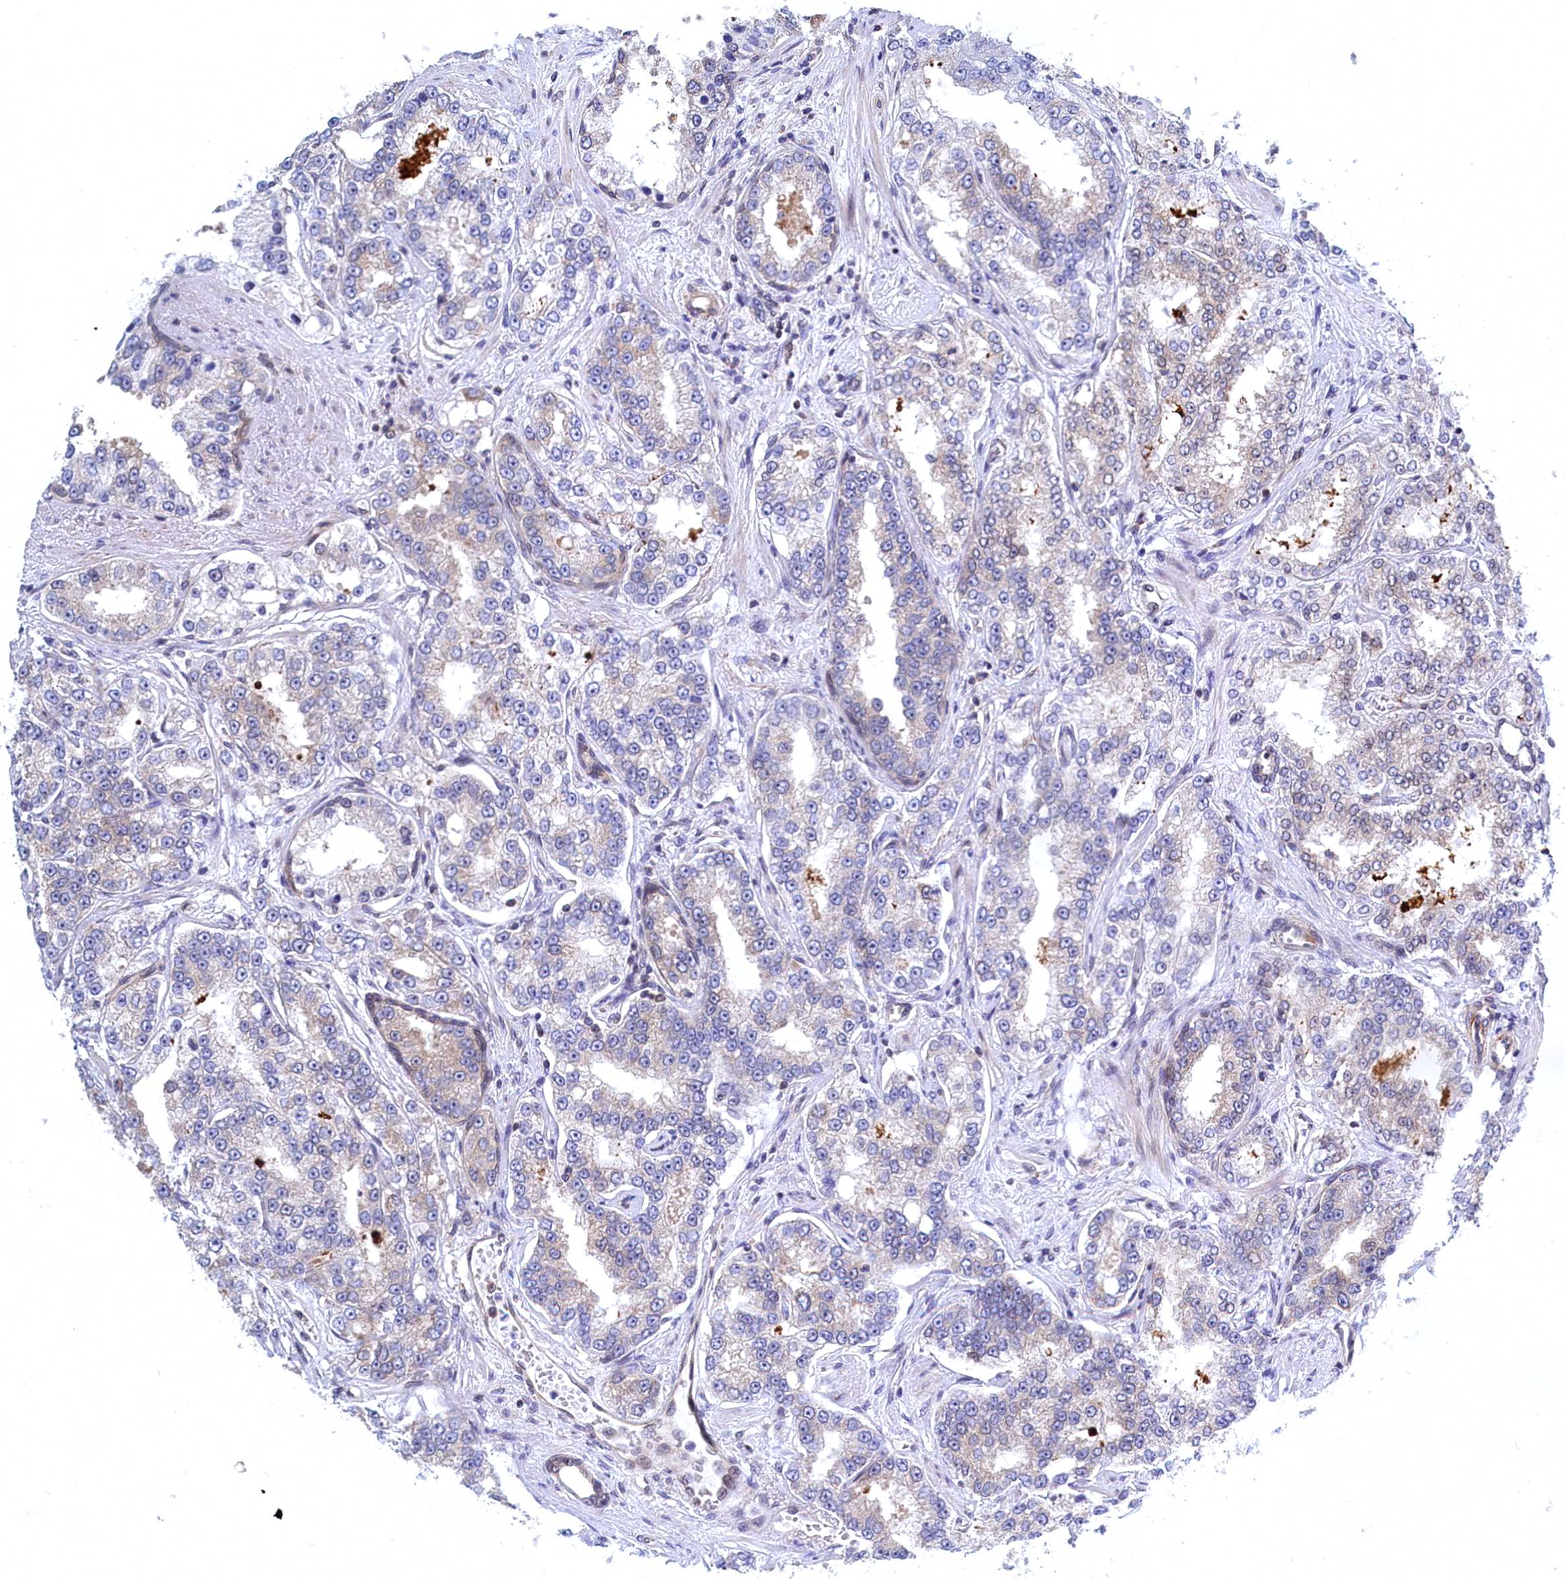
{"staining": {"intensity": "negative", "quantity": "none", "location": "none"}, "tissue": "prostate cancer", "cell_type": "Tumor cells", "image_type": "cancer", "snomed": [{"axis": "morphology", "description": "Normal tissue, NOS"}, {"axis": "morphology", "description": "Adenocarcinoma, High grade"}, {"axis": "topography", "description": "Prostate"}], "caption": "This is an immunohistochemistry (IHC) histopathology image of human prostate cancer. There is no expression in tumor cells.", "gene": "NAA10", "patient": {"sex": "male", "age": 83}}